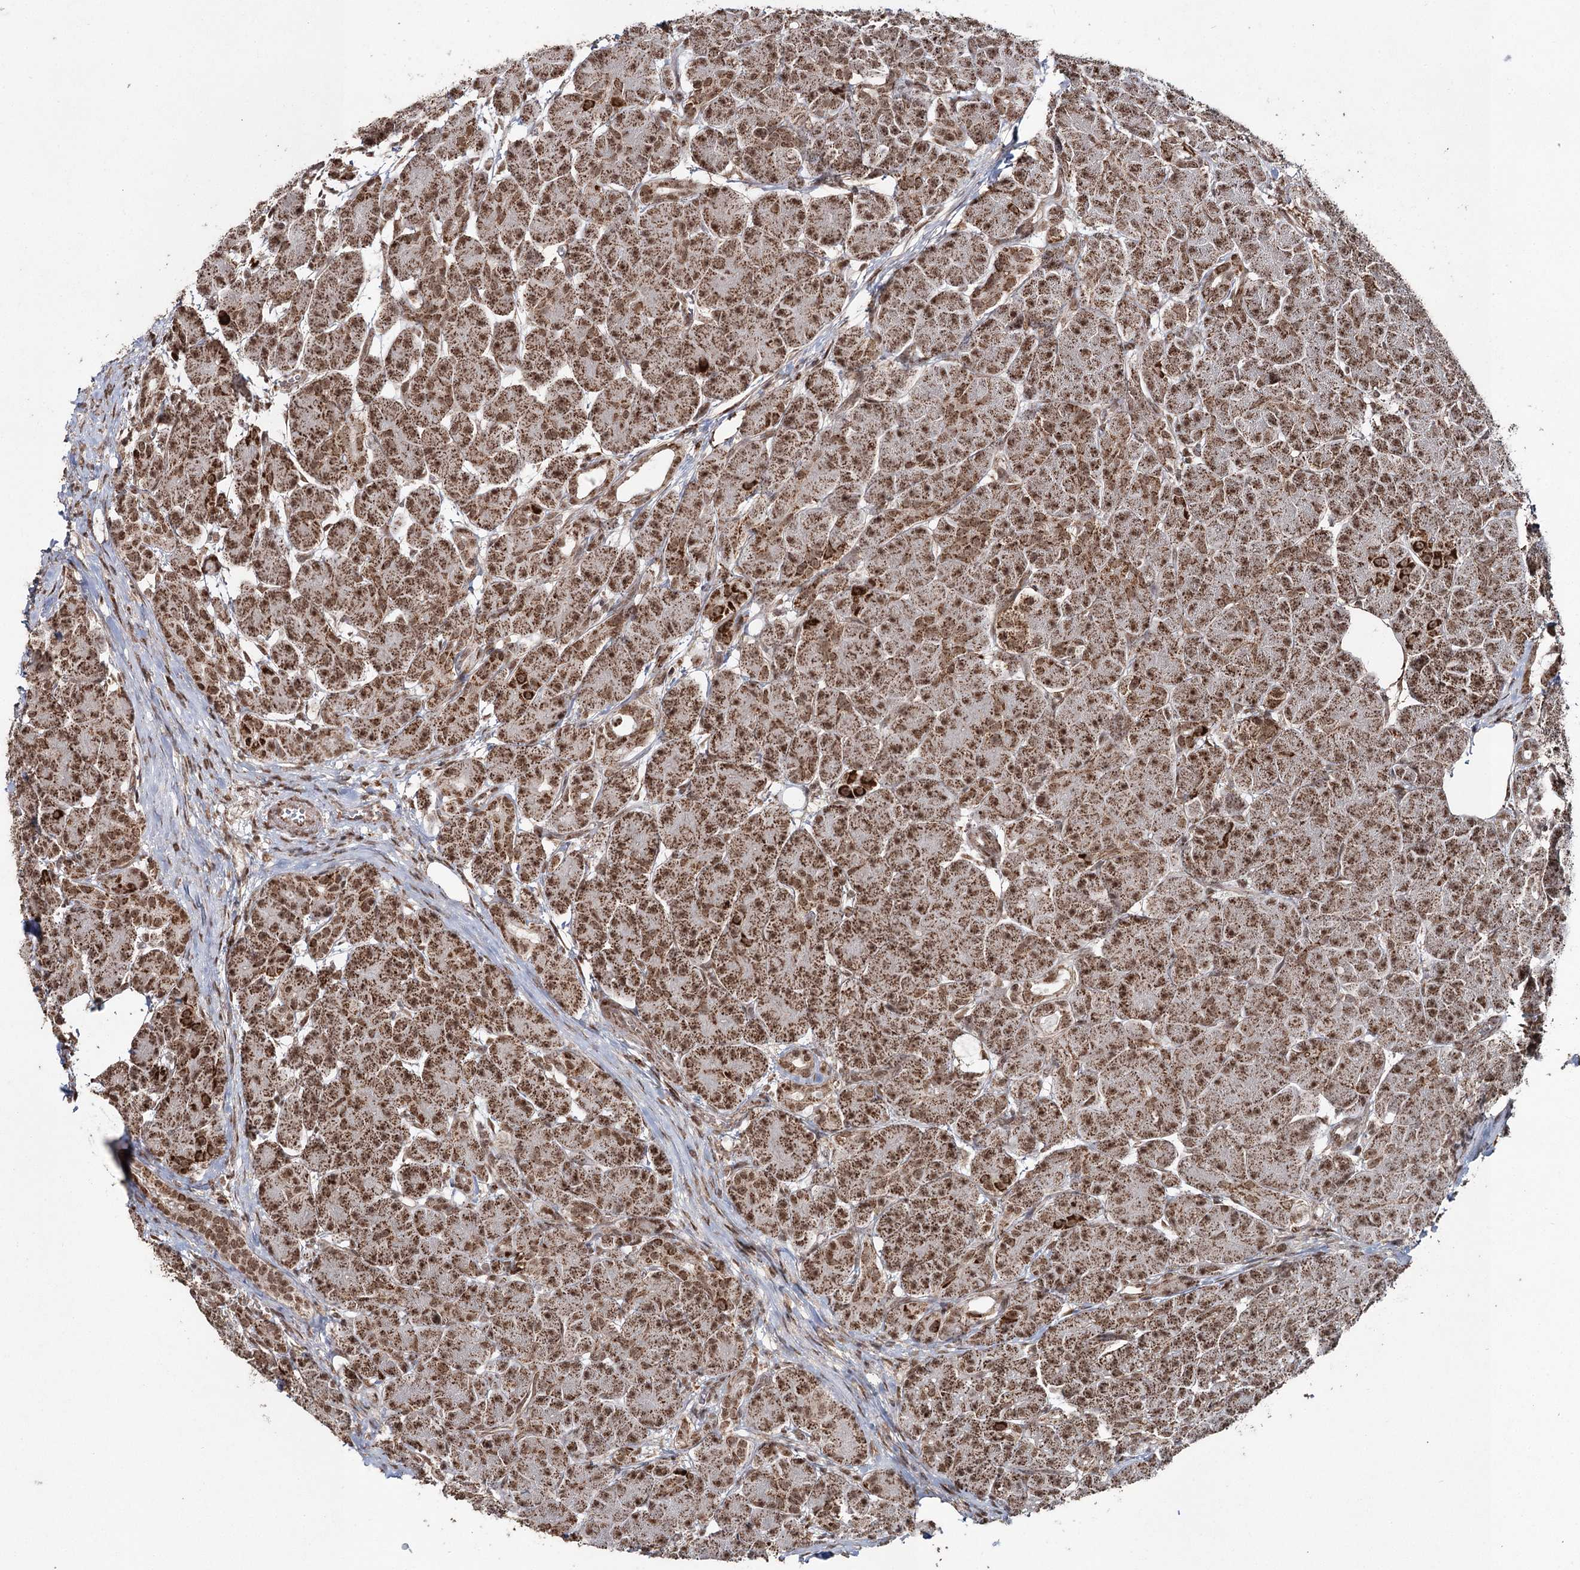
{"staining": {"intensity": "strong", "quantity": ">75%", "location": "cytoplasmic/membranous,nuclear"}, "tissue": "pancreas", "cell_type": "Exocrine glandular cells", "image_type": "normal", "snomed": [{"axis": "morphology", "description": "Normal tissue, NOS"}, {"axis": "topography", "description": "Pancreas"}], "caption": "Immunohistochemical staining of unremarkable human pancreas exhibits high levels of strong cytoplasmic/membranous,nuclear positivity in about >75% of exocrine glandular cells. (Brightfield microscopy of DAB IHC at high magnification).", "gene": "PDHX", "patient": {"sex": "male", "age": 63}}